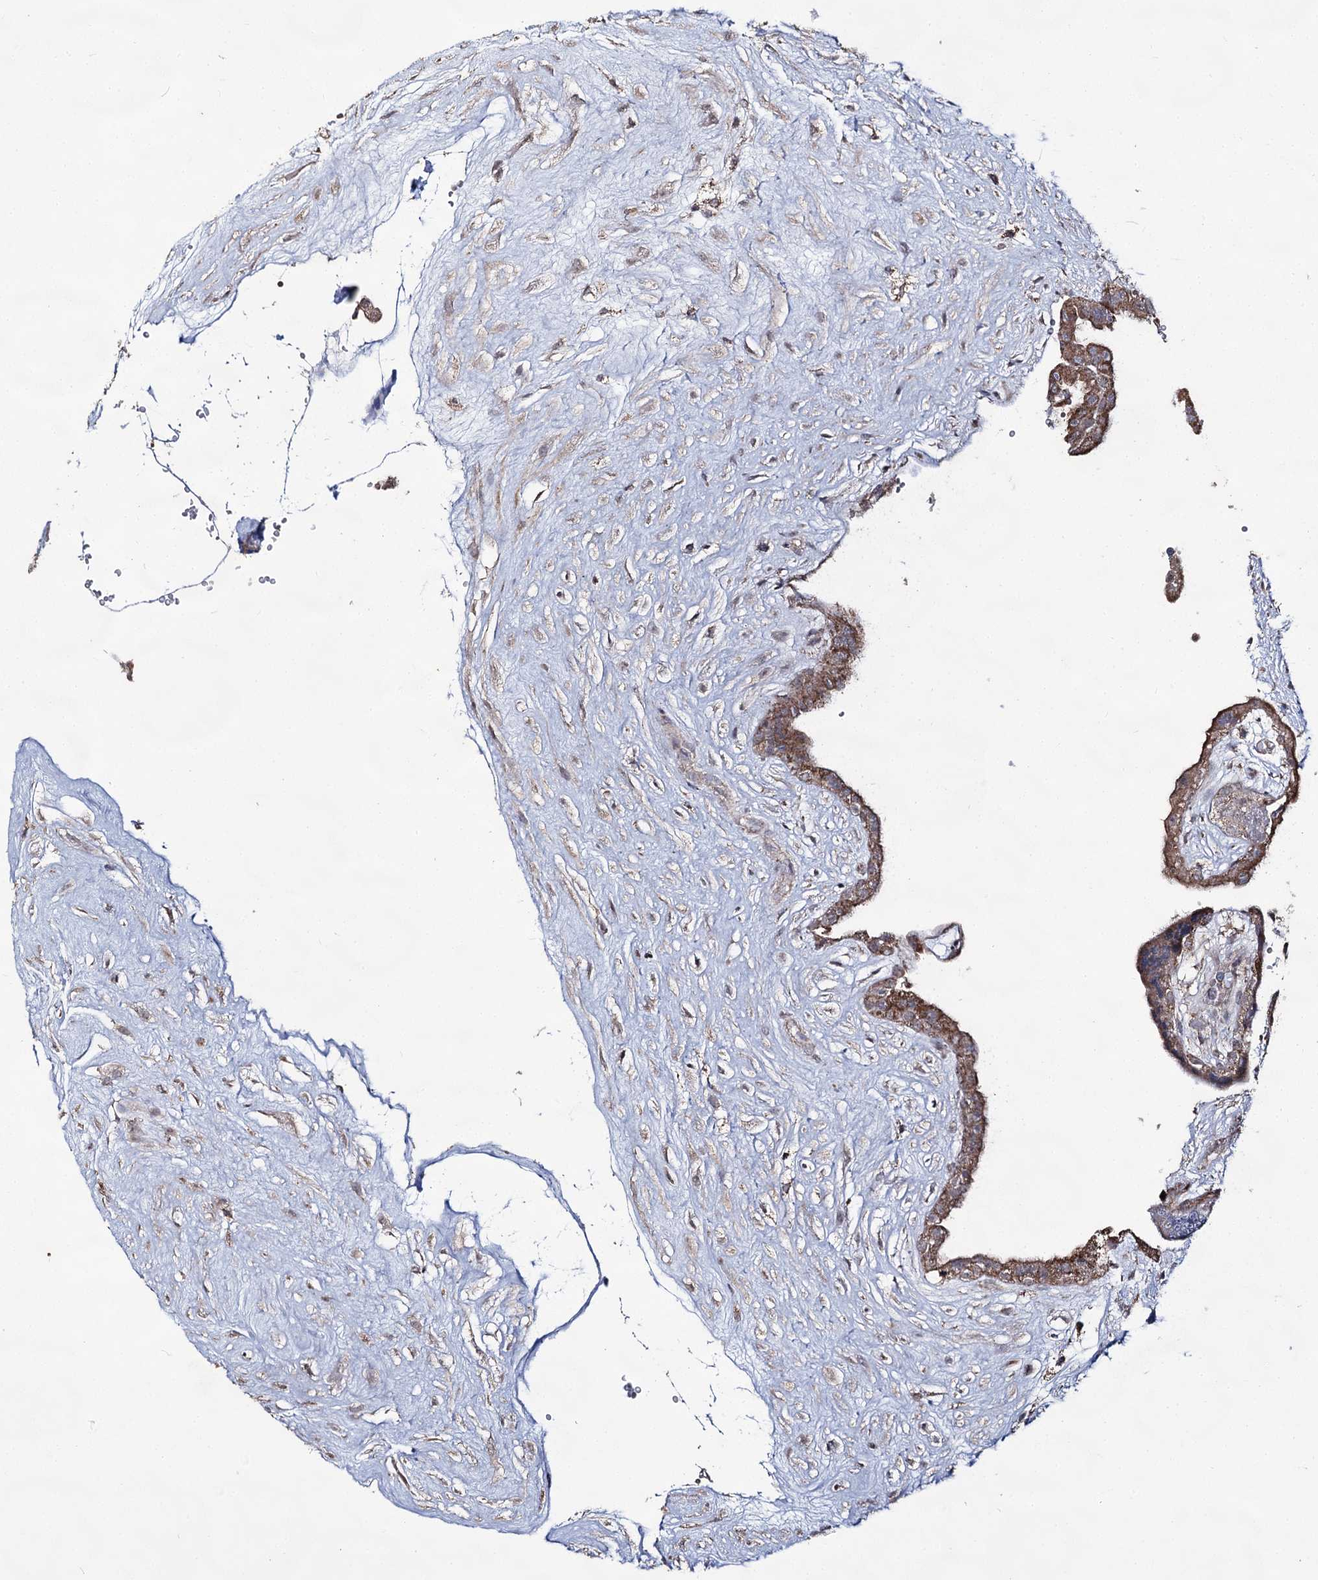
{"staining": {"intensity": "moderate", "quantity": "25%-75%", "location": "cytoplasmic/membranous"}, "tissue": "placenta", "cell_type": "Trophoblastic cells", "image_type": "normal", "snomed": [{"axis": "morphology", "description": "Normal tissue, NOS"}, {"axis": "topography", "description": "Placenta"}], "caption": "A brown stain shows moderate cytoplasmic/membranous positivity of a protein in trophoblastic cells of unremarkable human placenta. Nuclei are stained in blue.", "gene": "ACTR6", "patient": {"sex": "female", "age": 18}}